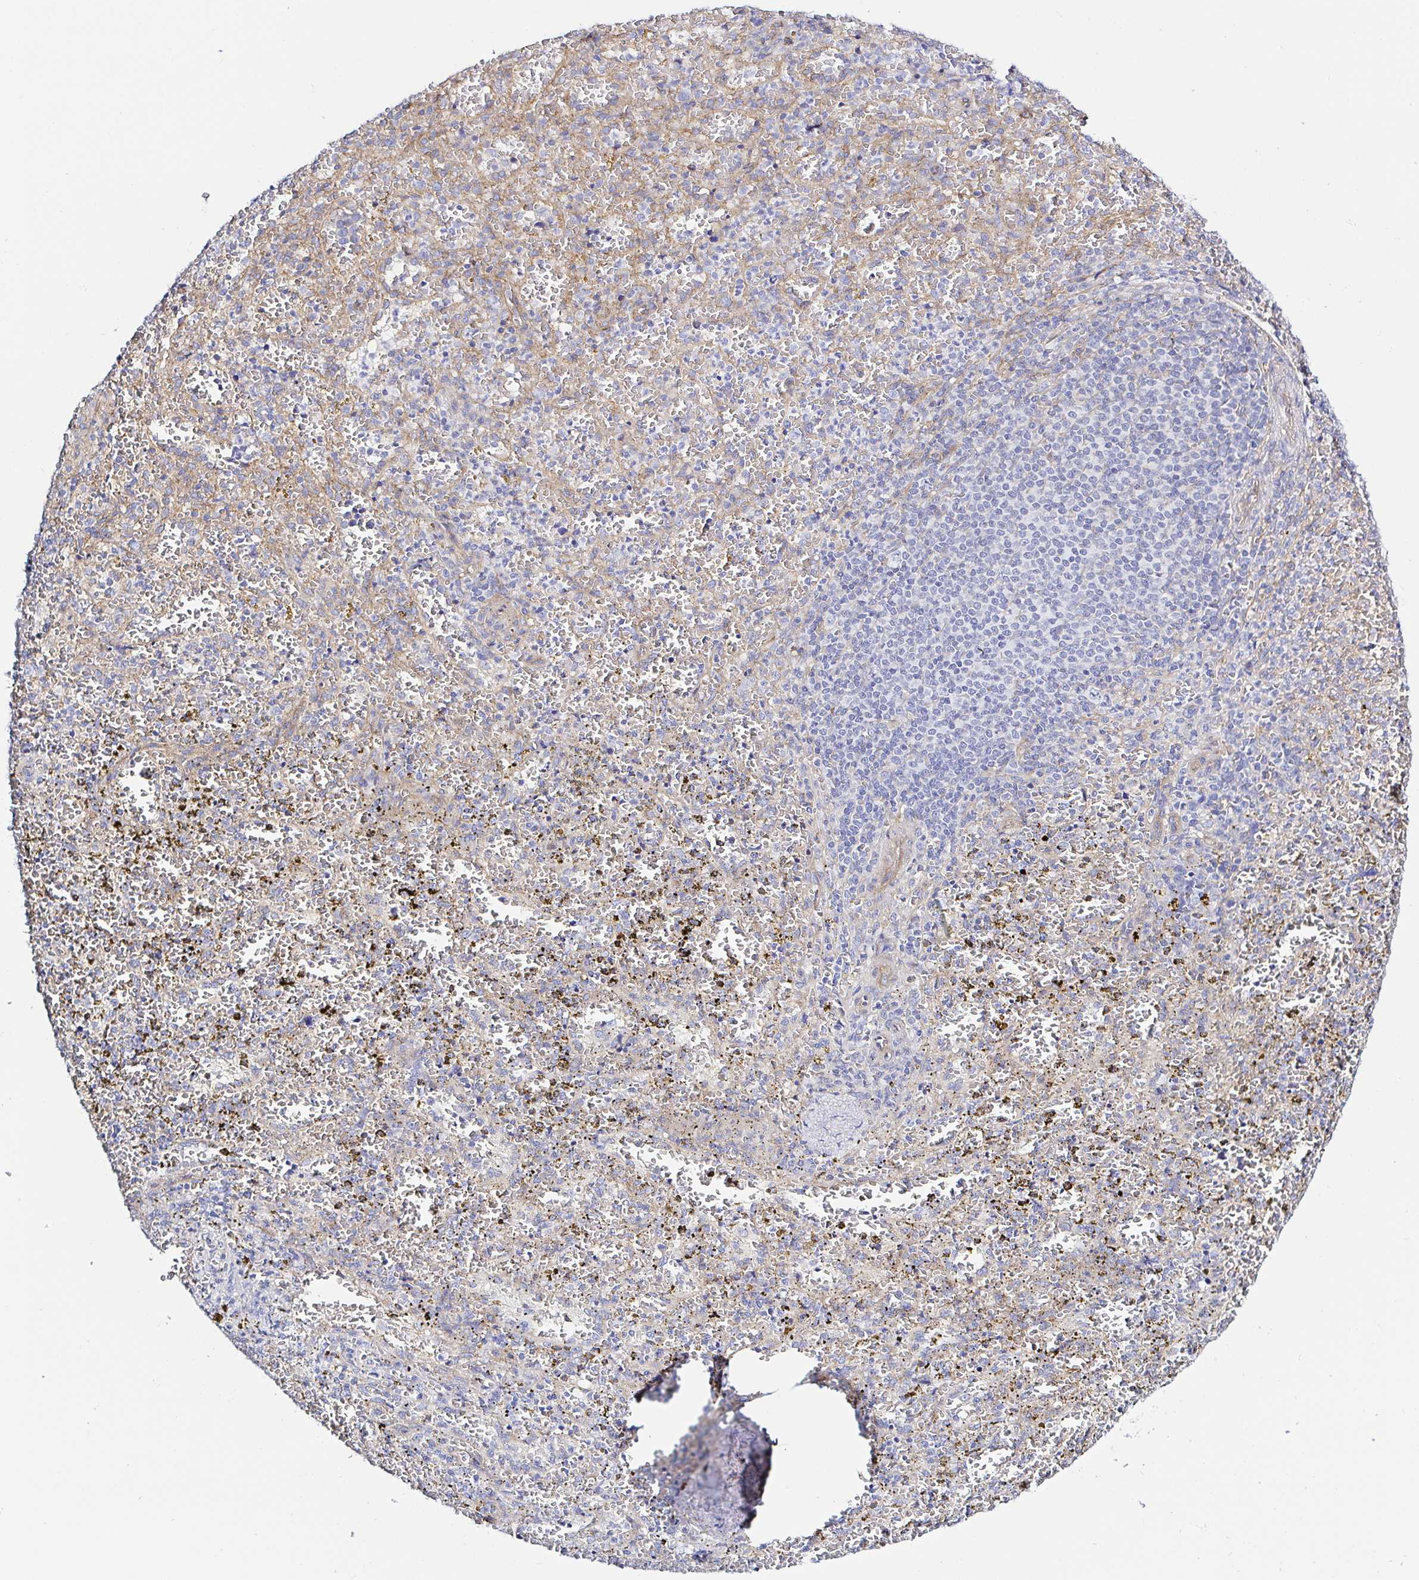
{"staining": {"intensity": "negative", "quantity": "none", "location": "none"}, "tissue": "spleen", "cell_type": "Cells in red pulp", "image_type": "normal", "snomed": [{"axis": "morphology", "description": "Normal tissue, NOS"}, {"axis": "topography", "description": "Spleen"}], "caption": "A high-resolution histopathology image shows immunohistochemistry staining of normal spleen, which shows no significant expression in cells in red pulp.", "gene": "ARL4D", "patient": {"sex": "female", "age": 50}}